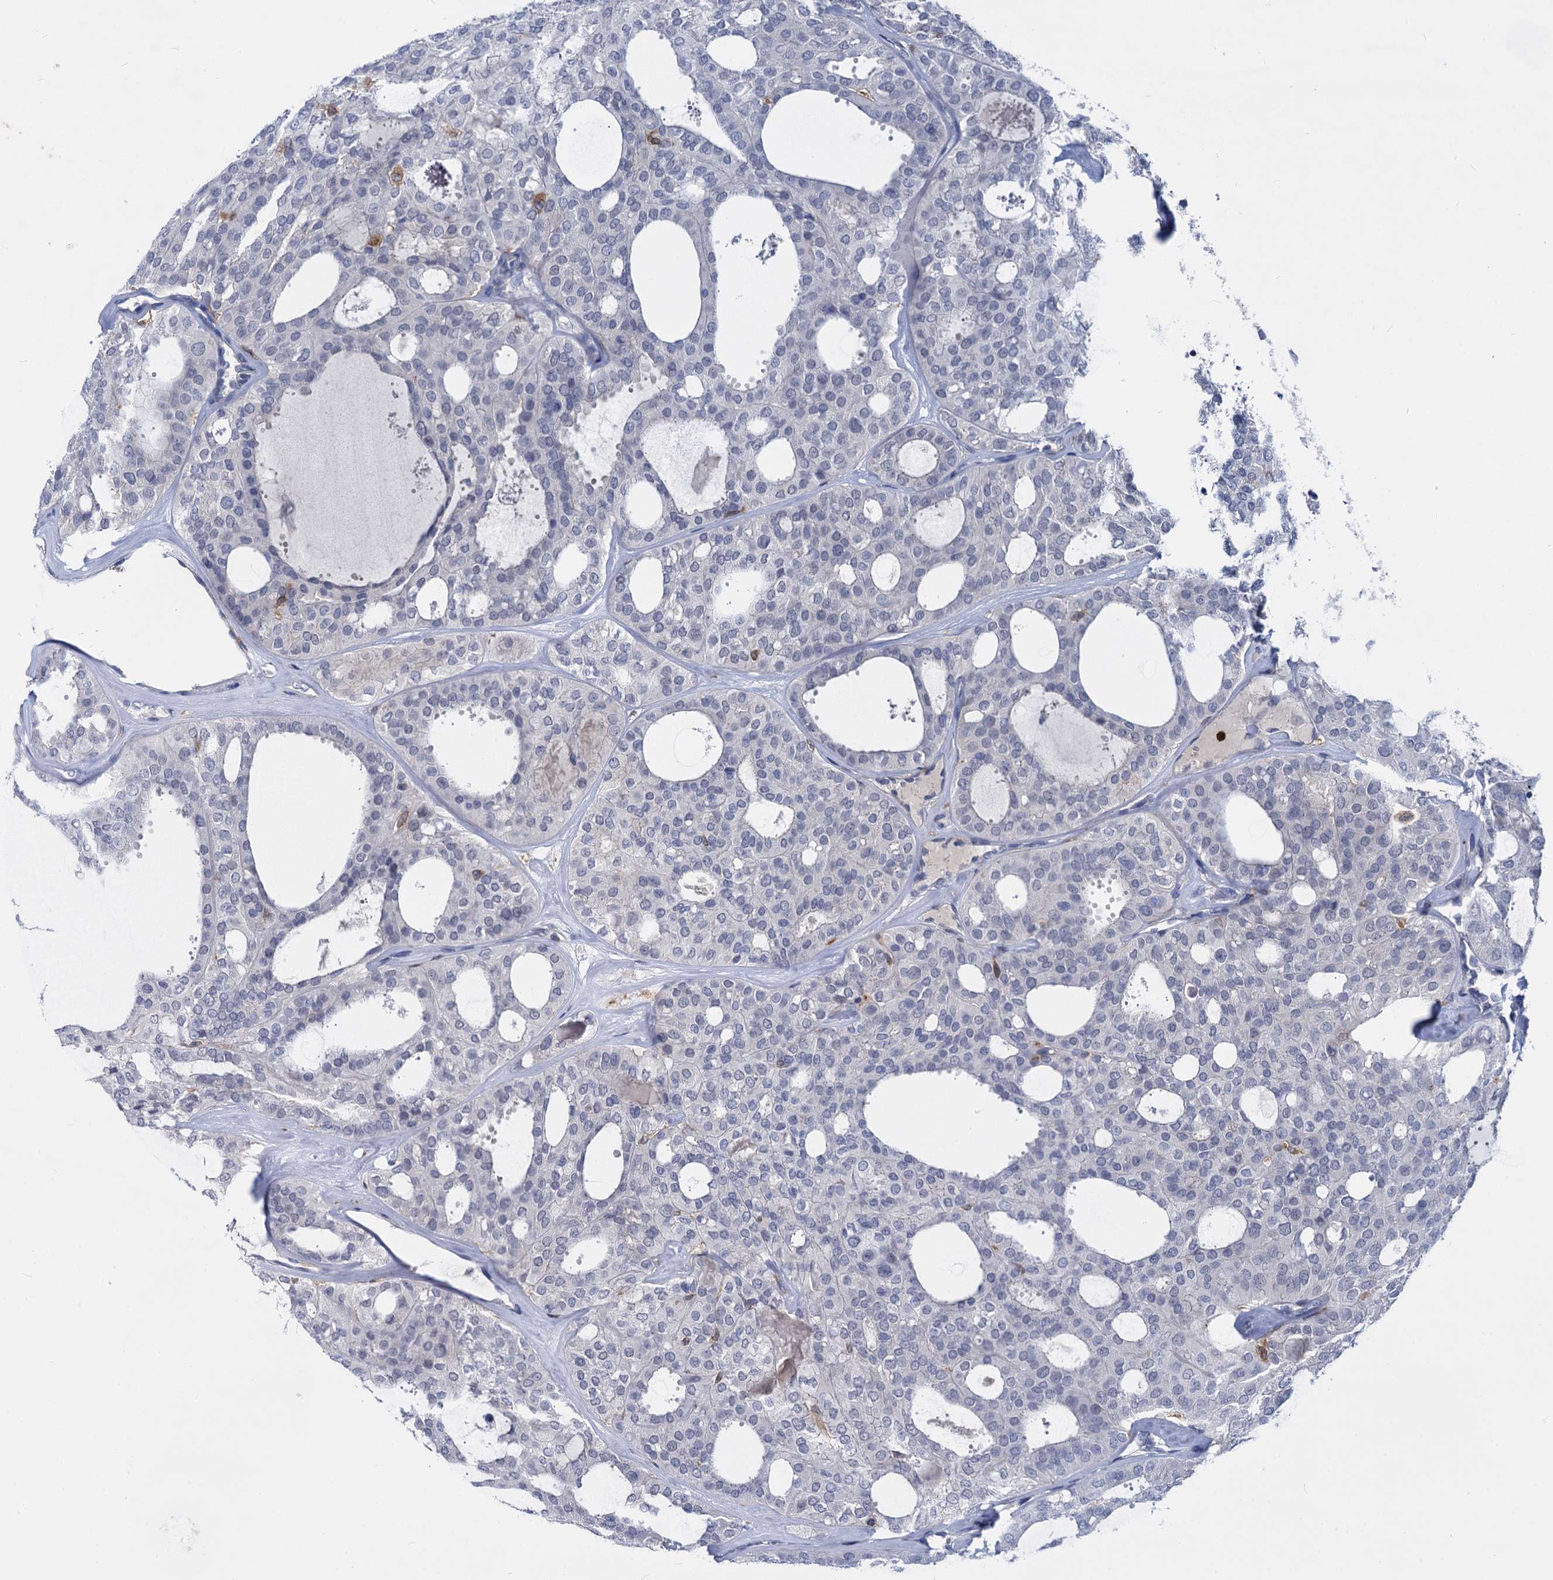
{"staining": {"intensity": "negative", "quantity": "none", "location": "none"}, "tissue": "thyroid cancer", "cell_type": "Tumor cells", "image_type": "cancer", "snomed": [{"axis": "morphology", "description": "Follicular adenoma carcinoma, NOS"}, {"axis": "topography", "description": "Thyroid gland"}], "caption": "Tumor cells show no significant staining in thyroid cancer (follicular adenoma carcinoma).", "gene": "RHOG", "patient": {"sex": "male", "age": 75}}